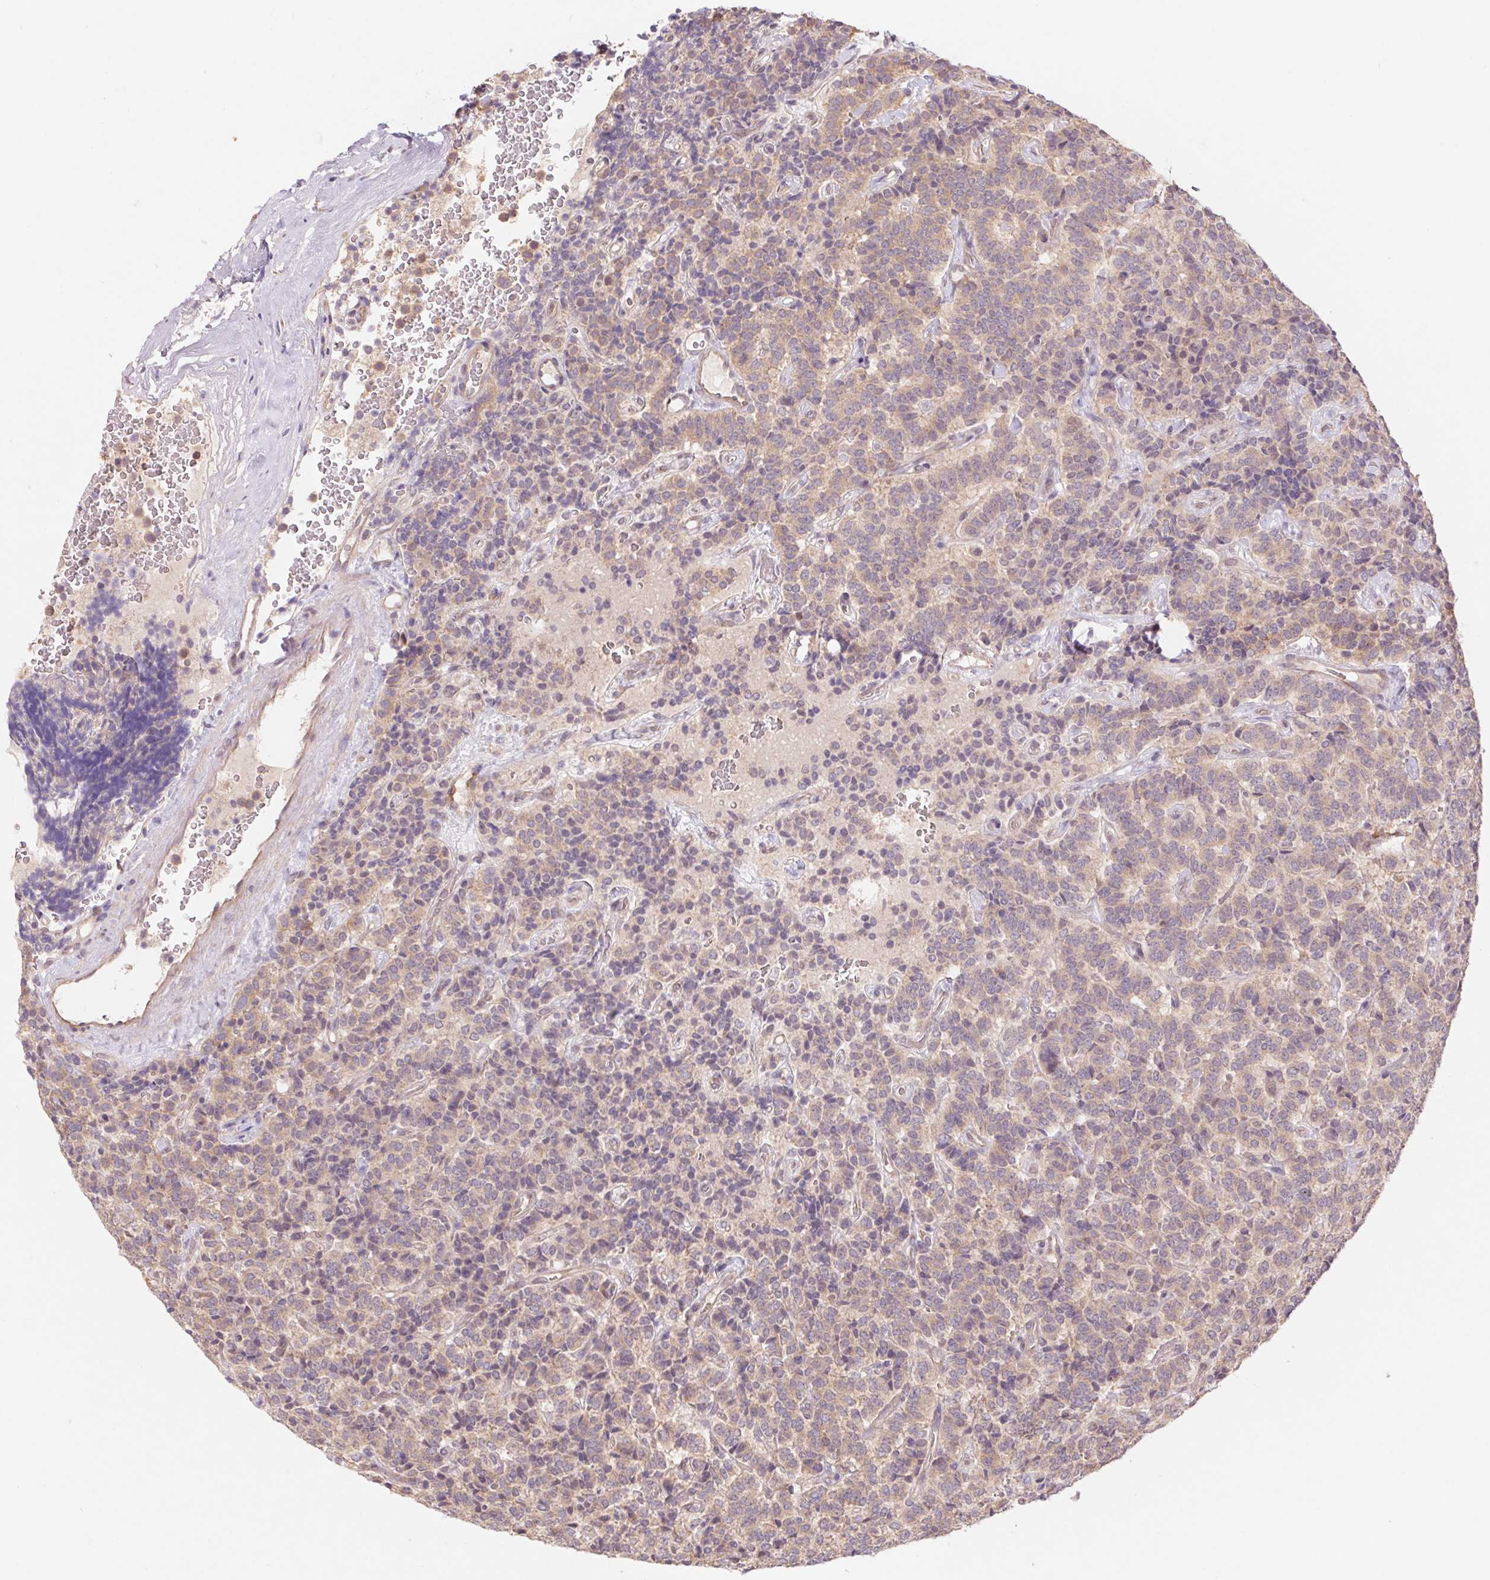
{"staining": {"intensity": "weak", "quantity": "<25%", "location": "cytoplasmic/membranous"}, "tissue": "carcinoid", "cell_type": "Tumor cells", "image_type": "cancer", "snomed": [{"axis": "morphology", "description": "Carcinoid, malignant, NOS"}, {"axis": "topography", "description": "Pancreas"}], "caption": "Immunohistochemistry (IHC) of human malignant carcinoid reveals no staining in tumor cells.", "gene": "RRM1", "patient": {"sex": "male", "age": 36}}